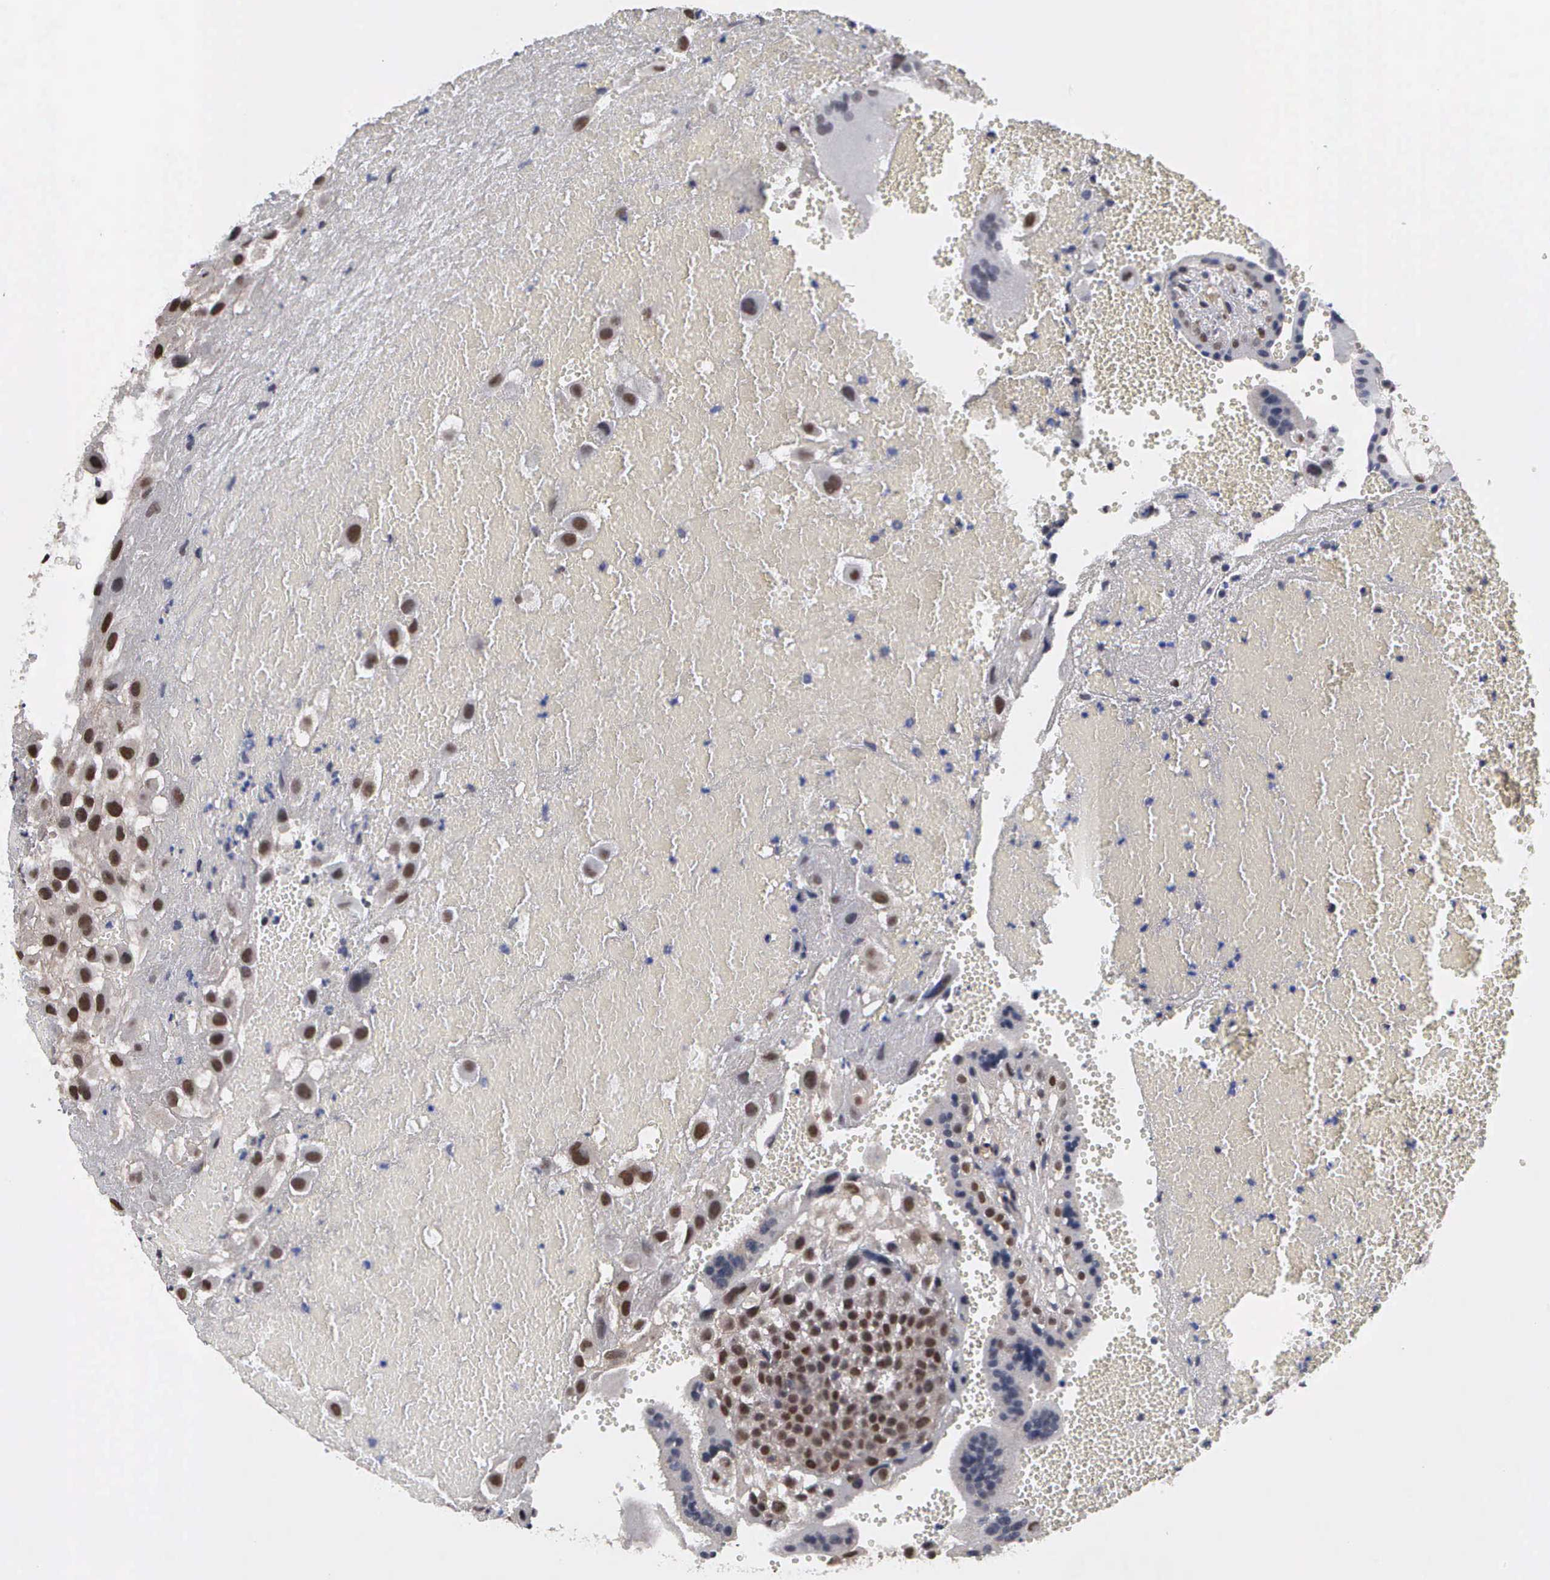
{"staining": {"intensity": "moderate", "quantity": "25%-75%", "location": "nuclear"}, "tissue": "placenta", "cell_type": "Decidual cells", "image_type": "normal", "snomed": [{"axis": "morphology", "description": "Normal tissue, NOS"}, {"axis": "topography", "description": "Placenta"}], "caption": "The photomicrograph demonstrates staining of benign placenta, revealing moderate nuclear protein expression (brown color) within decidual cells. The staining was performed using DAB, with brown indicating positive protein expression. Nuclei are stained blue with hematoxylin.", "gene": "ZBTB33", "patient": {"sex": "female", "age": 30}}